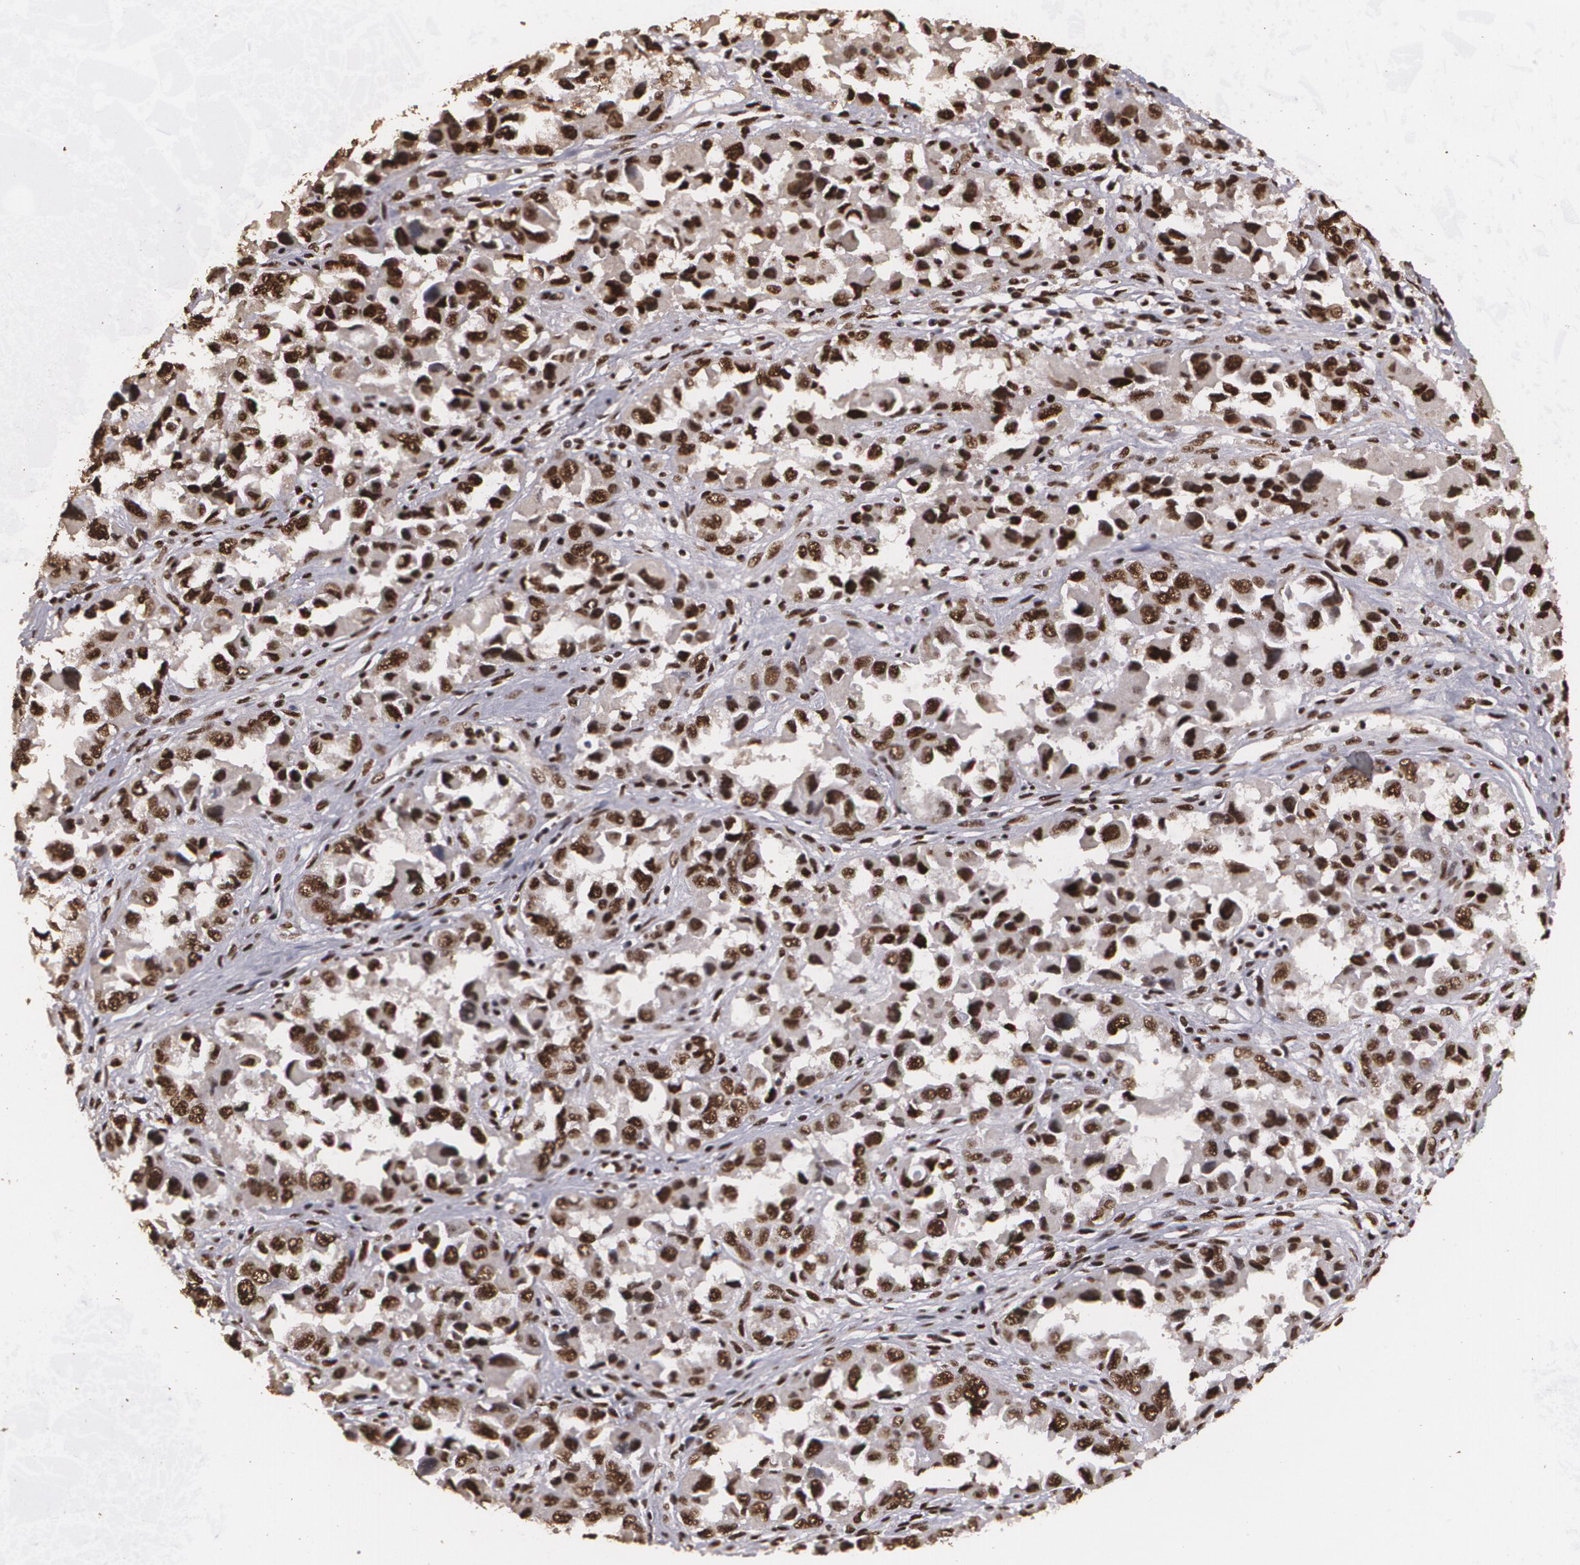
{"staining": {"intensity": "strong", "quantity": ">75%", "location": "nuclear"}, "tissue": "ovarian cancer", "cell_type": "Tumor cells", "image_type": "cancer", "snomed": [{"axis": "morphology", "description": "Cystadenocarcinoma, serous, NOS"}, {"axis": "topography", "description": "Ovary"}], "caption": "Brown immunohistochemical staining in ovarian cancer (serous cystadenocarcinoma) shows strong nuclear expression in approximately >75% of tumor cells.", "gene": "RCOR1", "patient": {"sex": "female", "age": 84}}